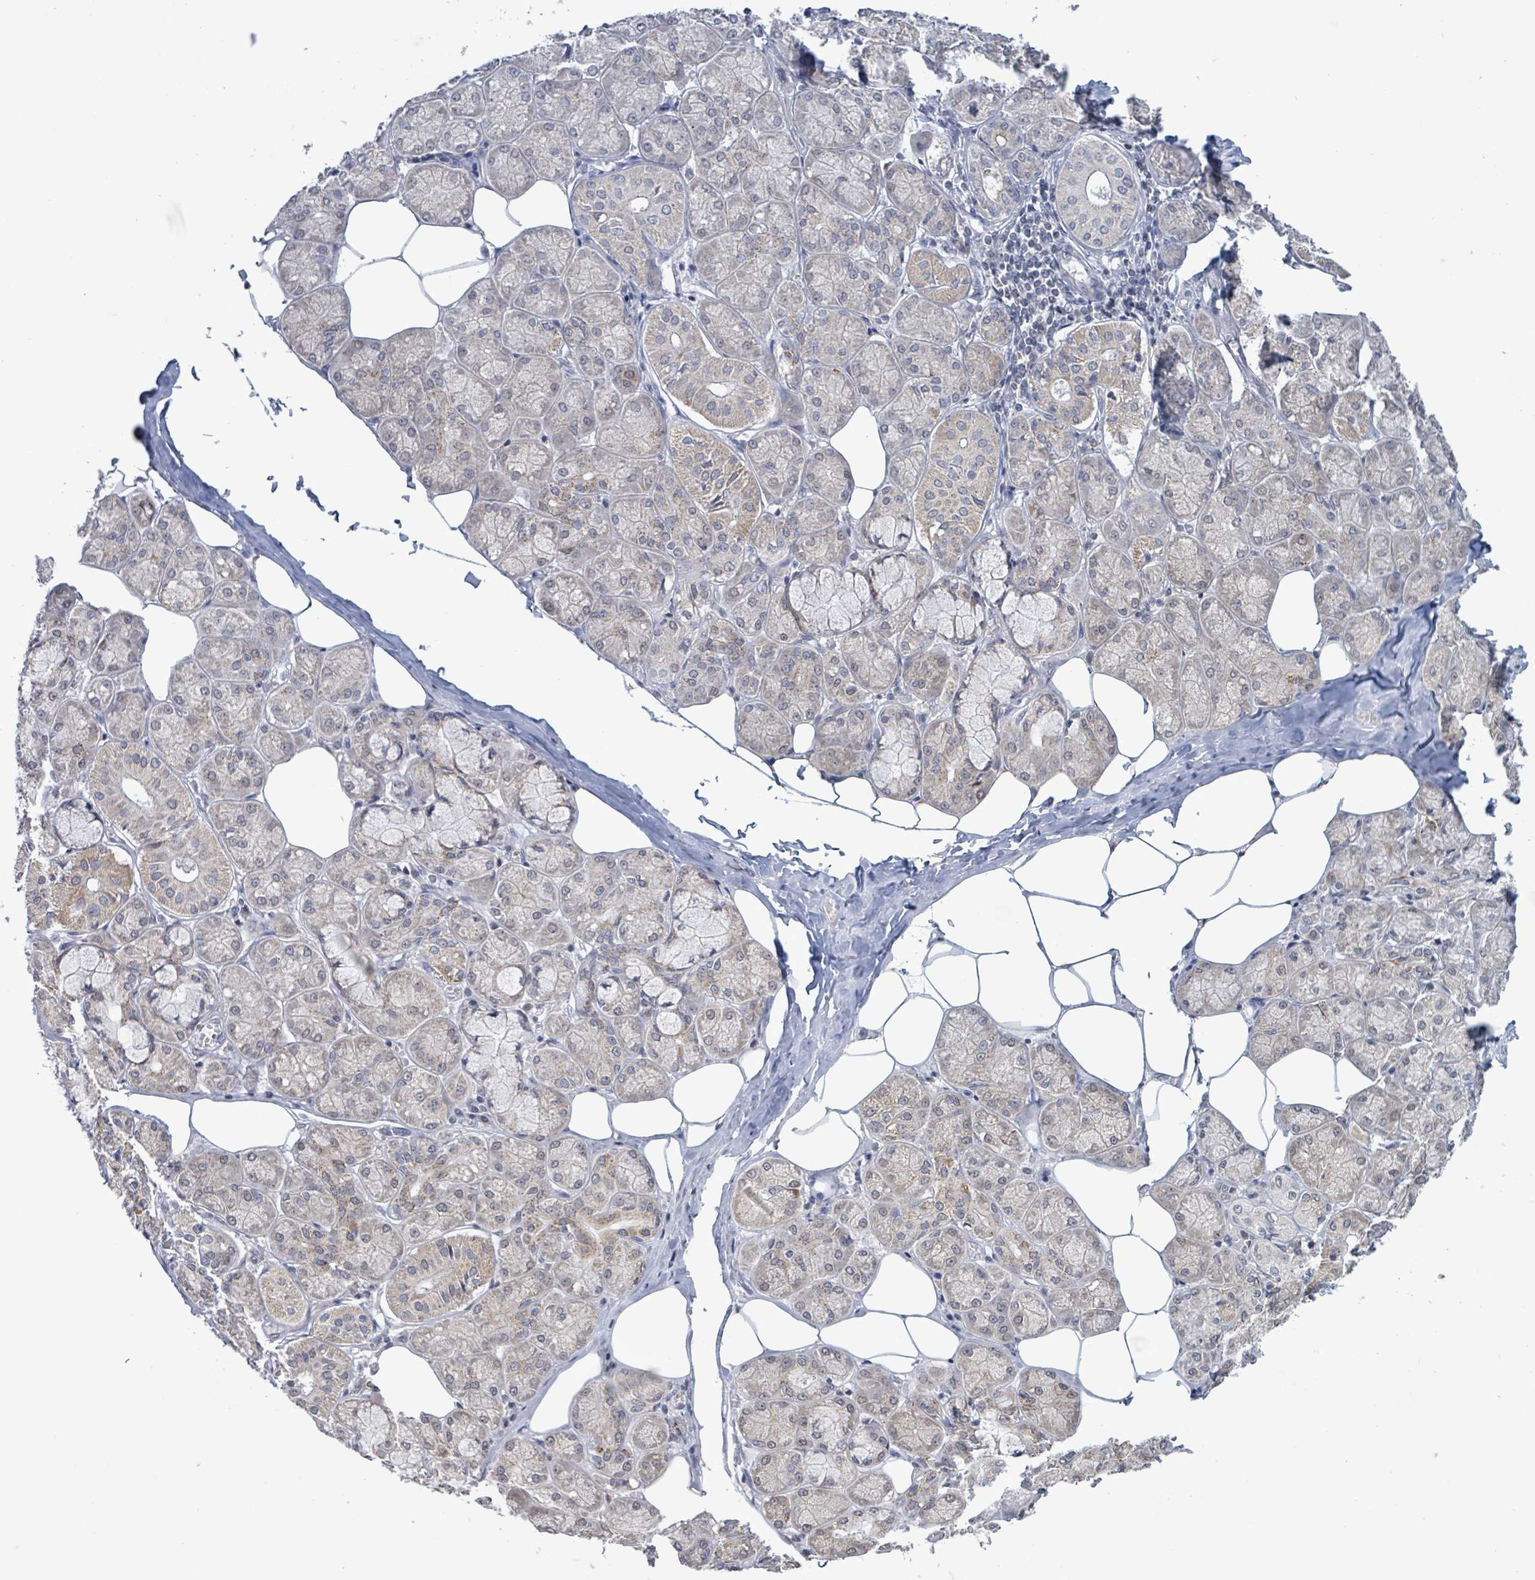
{"staining": {"intensity": "moderate", "quantity": "25%-75%", "location": "cytoplasmic/membranous"}, "tissue": "salivary gland", "cell_type": "Glandular cells", "image_type": "normal", "snomed": [{"axis": "morphology", "description": "Normal tissue, NOS"}, {"axis": "topography", "description": "Salivary gland"}], "caption": "Immunohistochemistry (IHC) micrograph of benign salivary gland: human salivary gland stained using immunohistochemistry shows medium levels of moderate protein expression localized specifically in the cytoplasmic/membranous of glandular cells, appearing as a cytoplasmic/membranous brown color.", "gene": "COQ10B", "patient": {"sex": "male", "age": 74}}